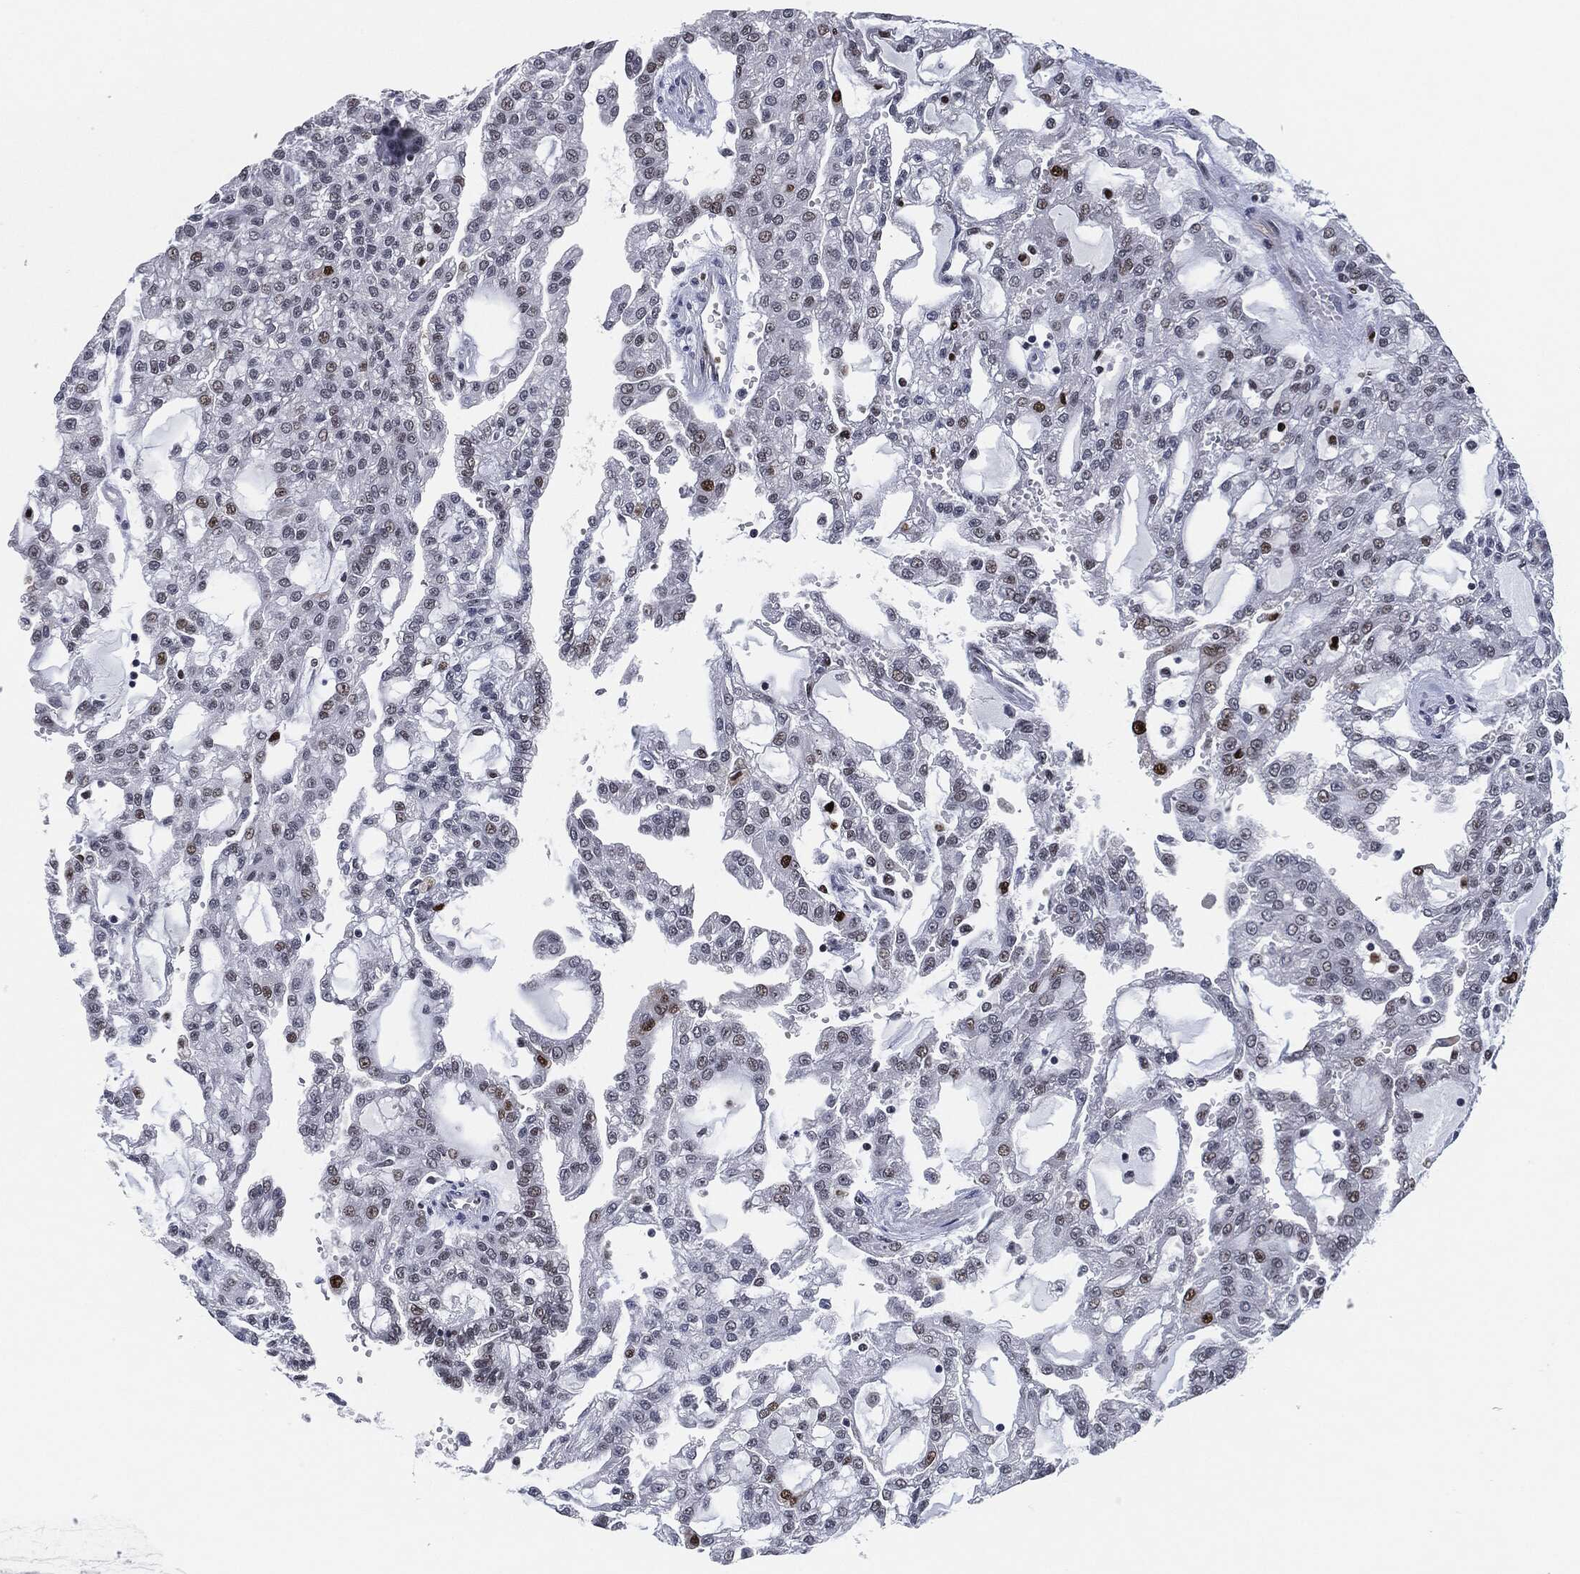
{"staining": {"intensity": "strong", "quantity": "<25%", "location": "nuclear"}, "tissue": "renal cancer", "cell_type": "Tumor cells", "image_type": "cancer", "snomed": [{"axis": "morphology", "description": "Adenocarcinoma, NOS"}, {"axis": "topography", "description": "Kidney"}], "caption": "Renal adenocarcinoma stained for a protein (brown) demonstrates strong nuclear positive staining in about <25% of tumor cells.", "gene": "PCNA", "patient": {"sex": "male", "age": 63}}